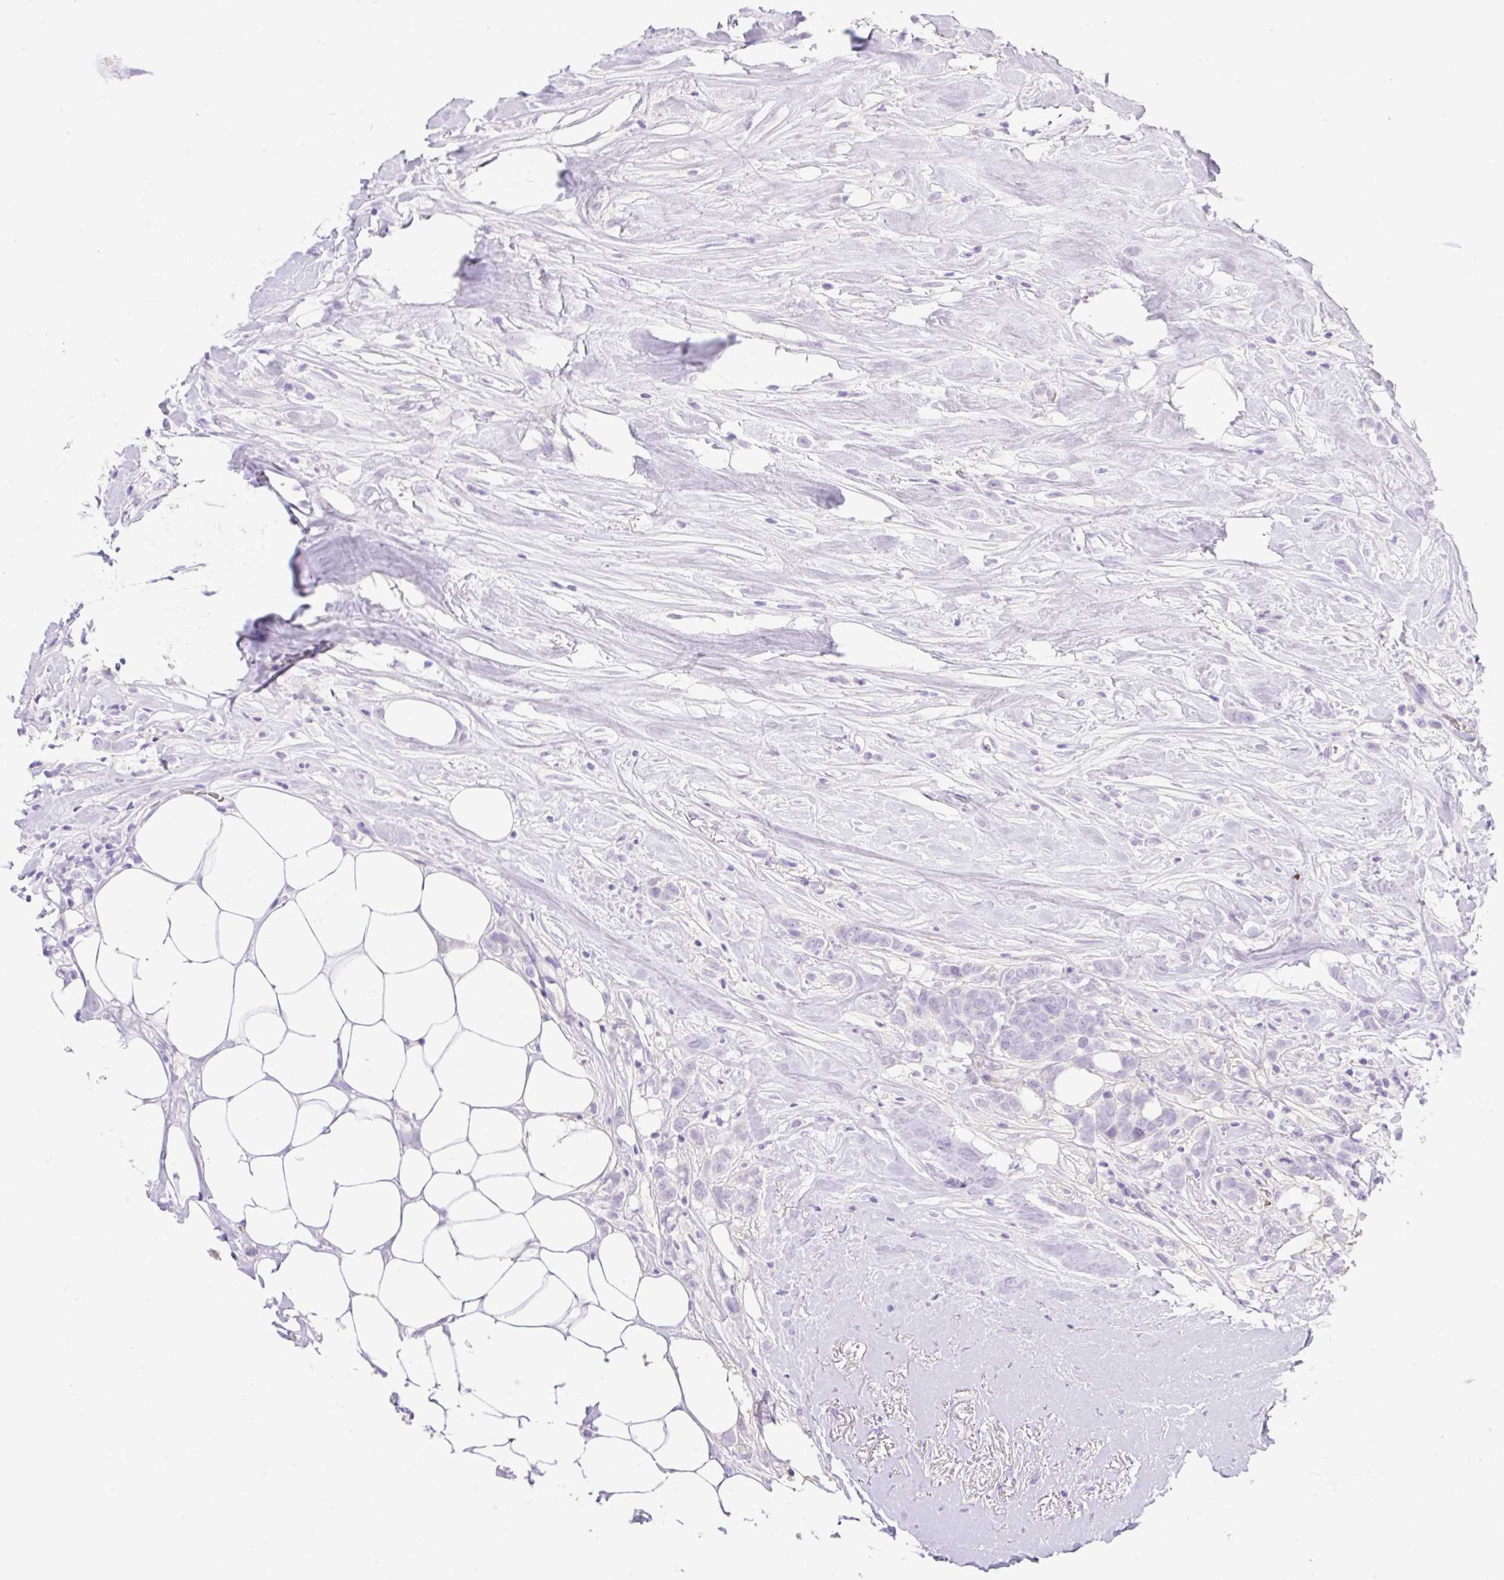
{"staining": {"intensity": "negative", "quantity": "none", "location": "none"}, "tissue": "breast cancer", "cell_type": "Tumor cells", "image_type": "cancer", "snomed": [{"axis": "morphology", "description": "Duct carcinoma"}, {"axis": "topography", "description": "Breast"}], "caption": "Histopathology image shows no protein staining in tumor cells of breast cancer (invasive ductal carcinoma) tissue.", "gene": "CDX1", "patient": {"sex": "female", "age": 80}}